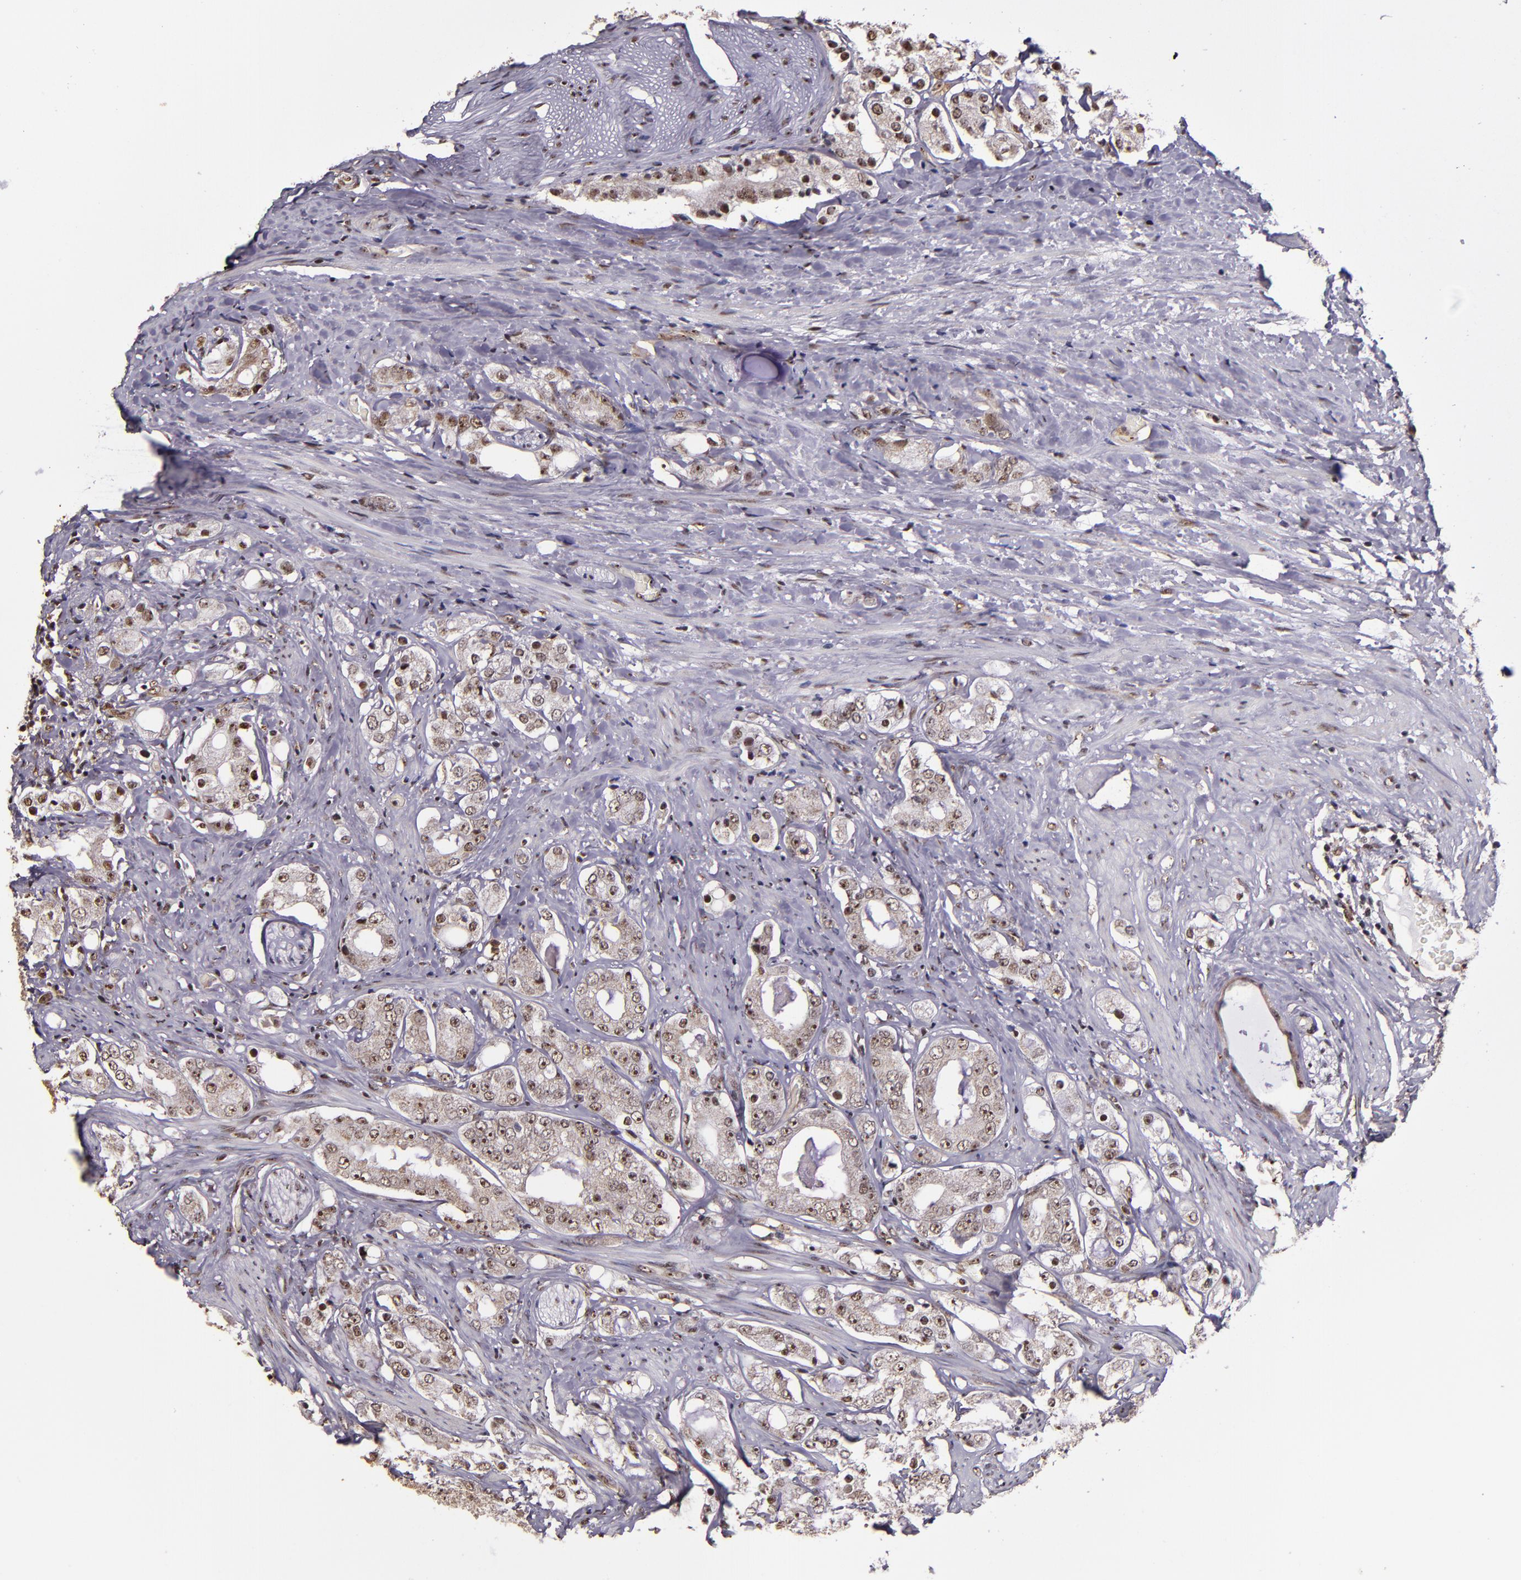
{"staining": {"intensity": "moderate", "quantity": ">75%", "location": "cytoplasmic/membranous,nuclear"}, "tissue": "prostate cancer", "cell_type": "Tumor cells", "image_type": "cancer", "snomed": [{"axis": "morphology", "description": "Adenocarcinoma, High grade"}, {"axis": "topography", "description": "Prostate"}], "caption": "Human high-grade adenocarcinoma (prostate) stained with a brown dye displays moderate cytoplasmic/membranous and nuclear positive expression in approximately >75% of tumor cells.", "gene": "CECR2", "patient": {"sex": "male", "age": 68}}